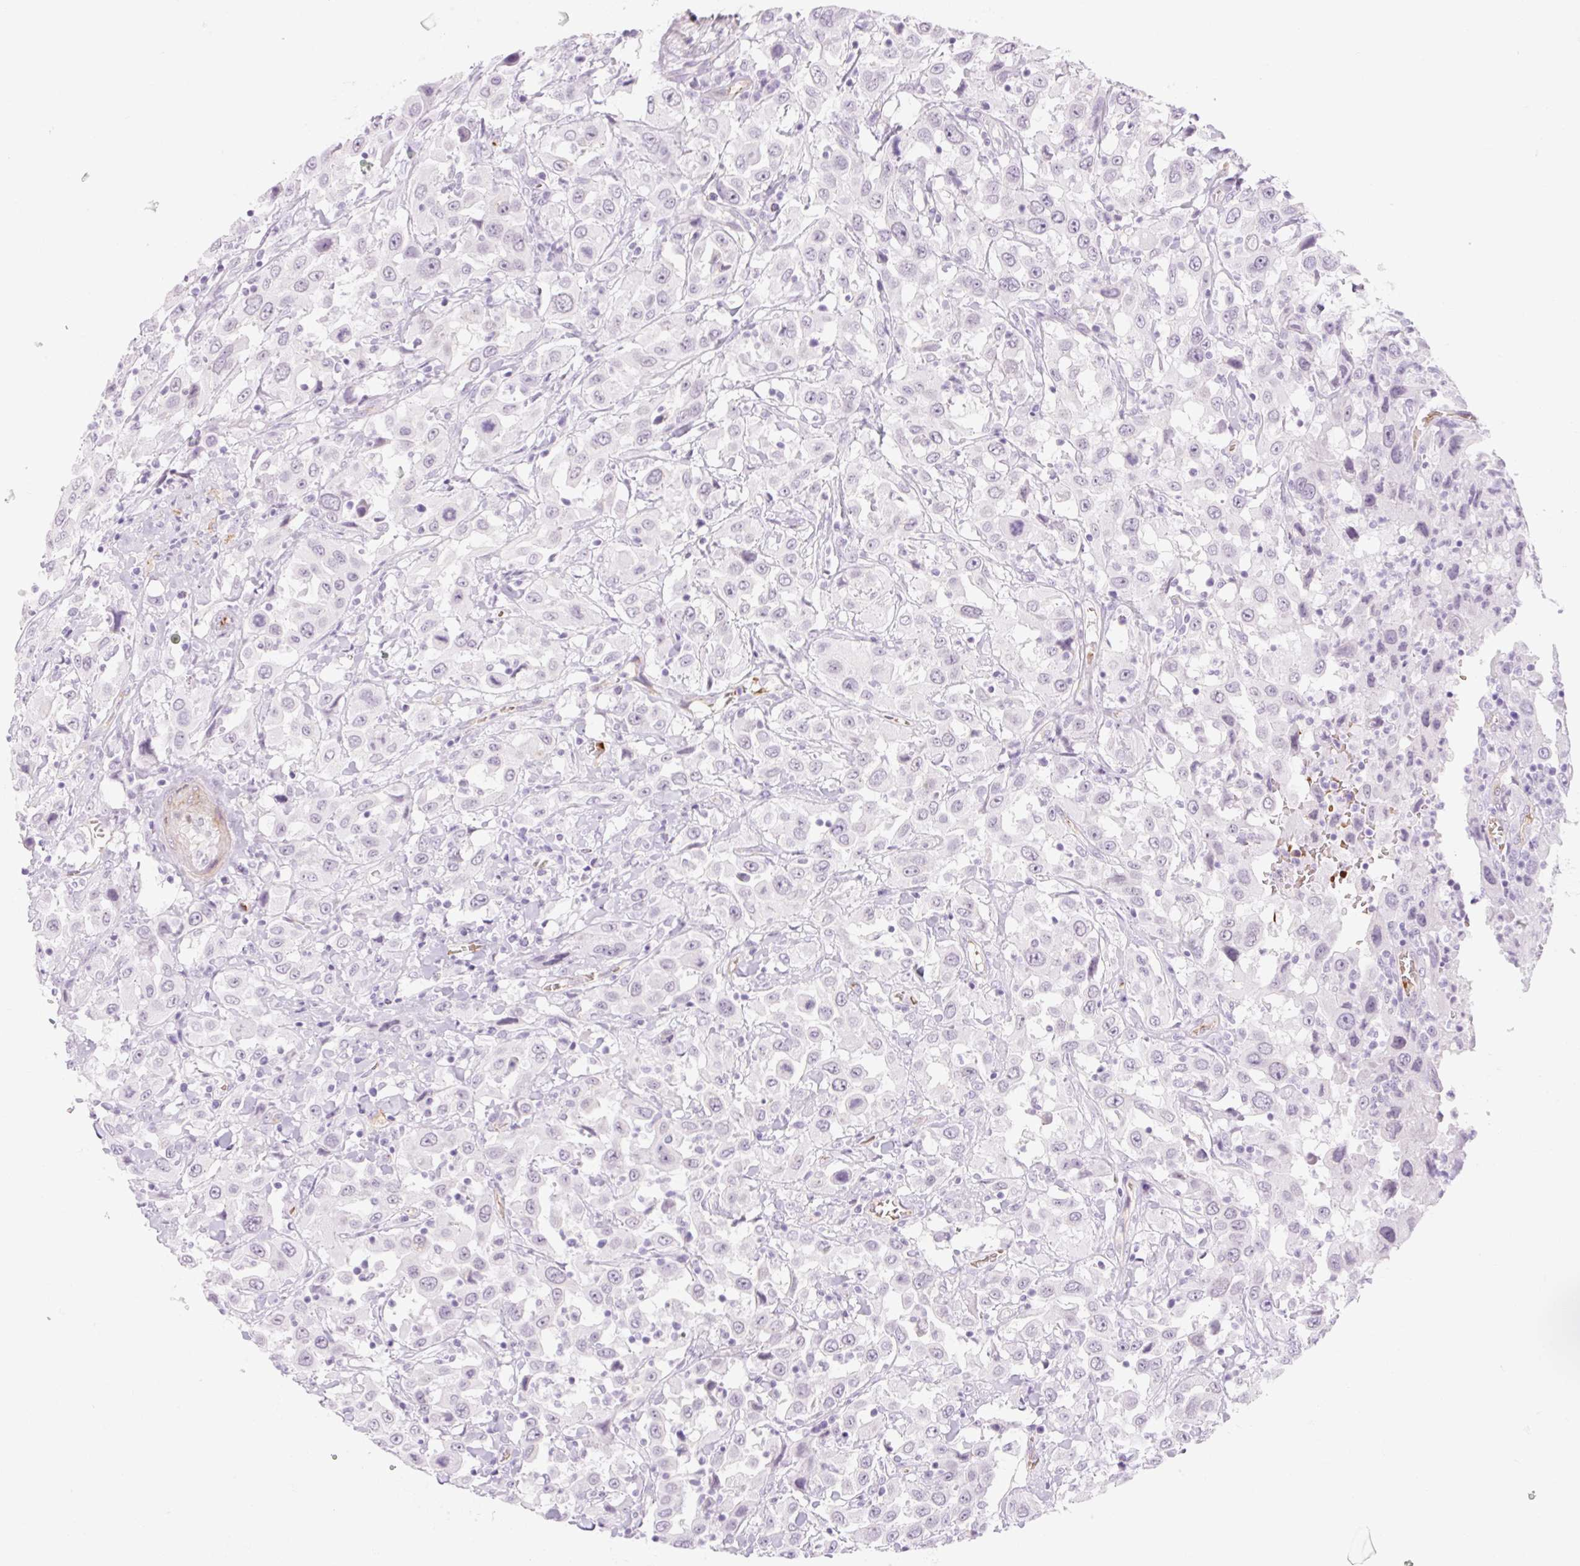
{"staining": {"intensity": "negative", "quantity": "none", "location": "none"}, "tissue": "urothelial cancer", "cell_type": "Tumor cells", "image_type": "cancer", "snomed": [{"axis": "morphology", "description": "Urothelial carcinoma, High grade"}, {"axis": "topography", "description": "Urinary bladder"}], "caption": "Immunohistochemical staining of human urothelial cancer demonstrates no significant expression in tumor cells.", "gene": "TAF1L", "patient": {"sex": "male", "age": 61}}